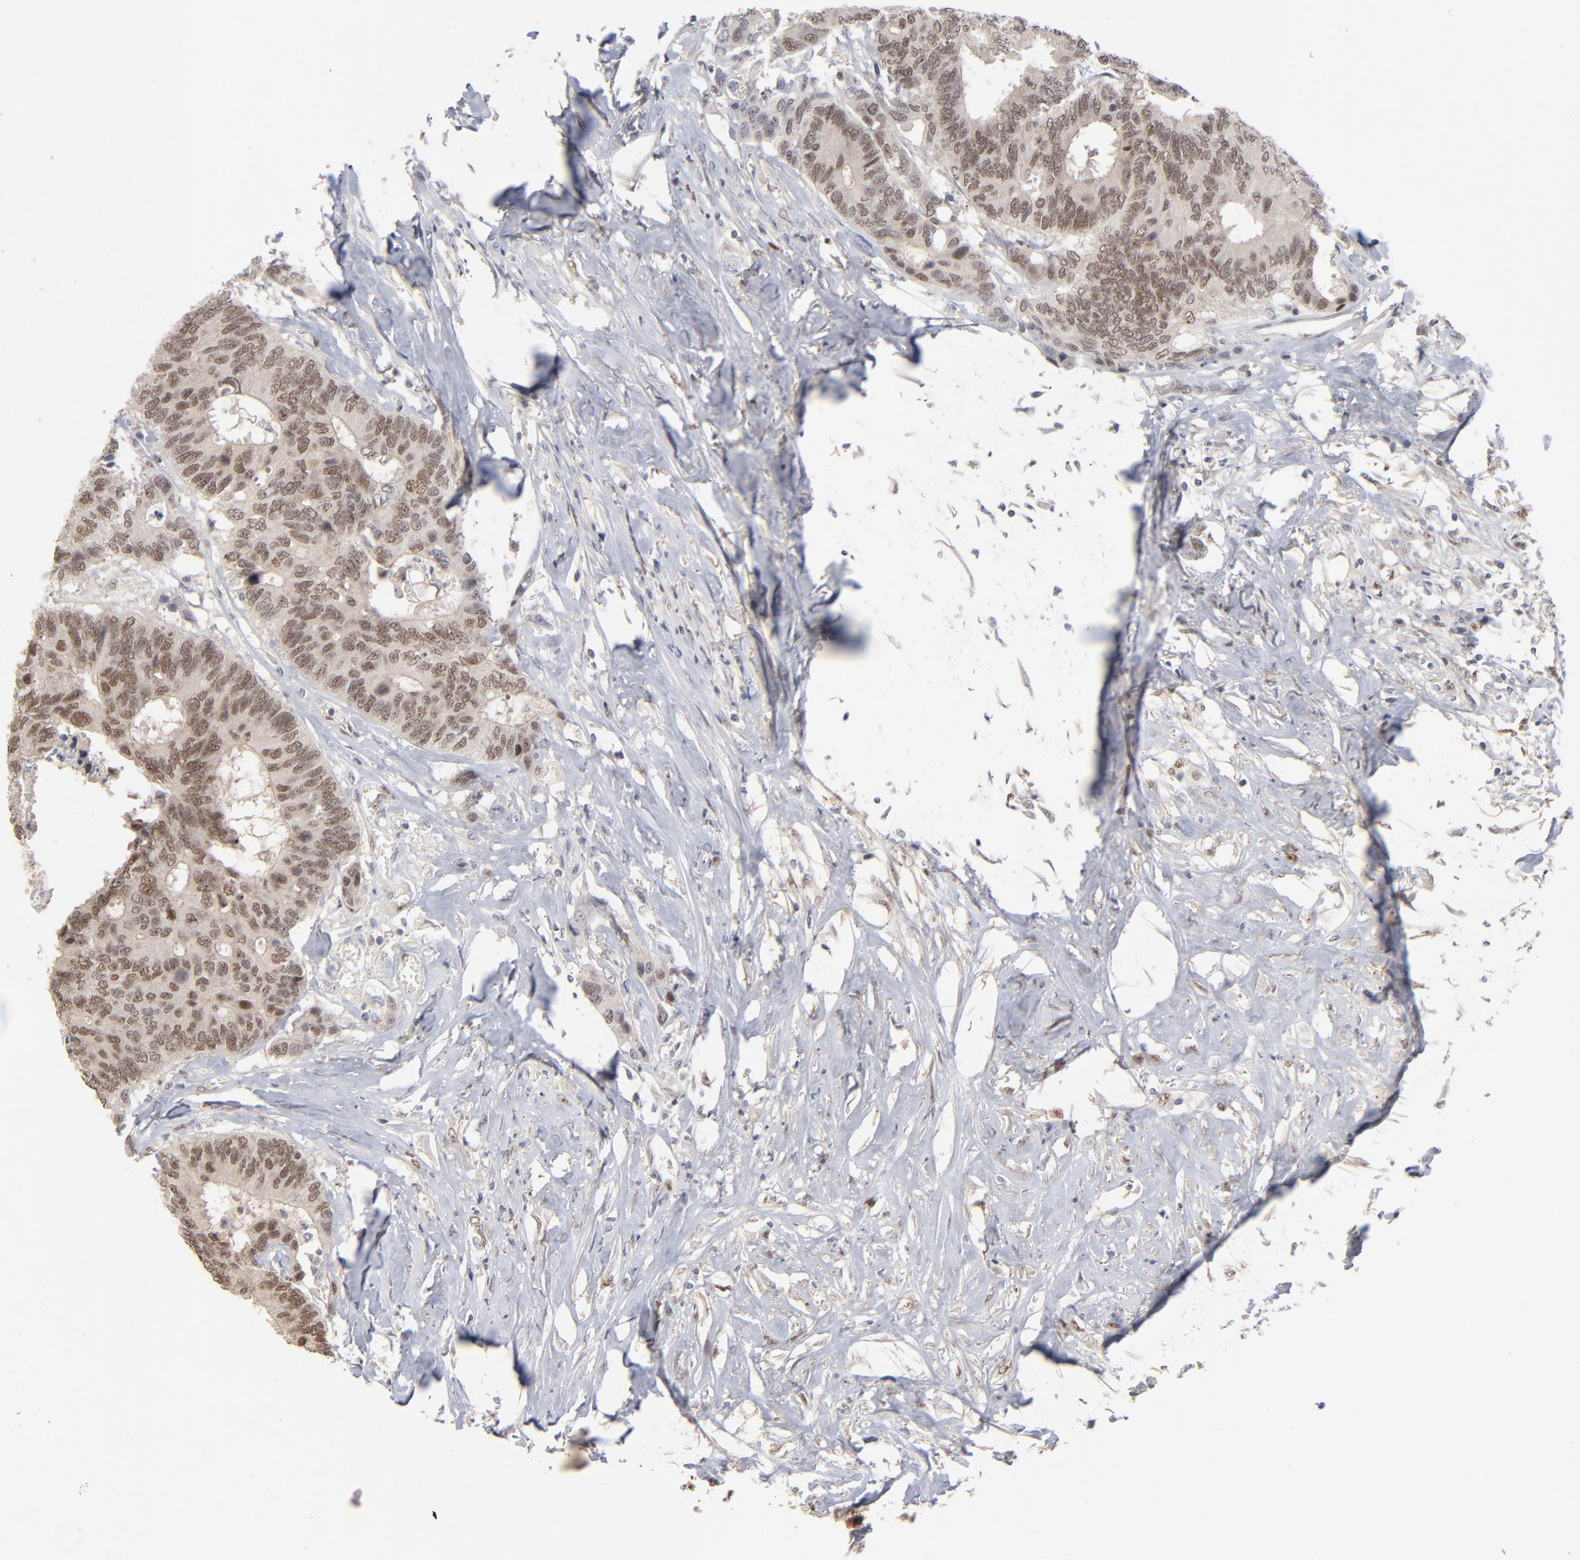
{"staining": {"intensity": "moderate", "quantity": ">75%", "location": "nuclear"}, "tissue": "colorectal cancer", "cell_type": "Tumor cells", "image_type": "cancer", "snomed": [{"axis": "morphology", "description": "Adenocarcinoma, NOS"}, {"axis": "topography", "description": "Rectum"}], "caption": "This histopathology image exhibits immunohistochemistry (IHC) staining of human colorectal cancer, with medium moderate nuclear expression in approximately >75% of tumor cells.", "gene": "NFIB", "patient": {"sex": "male", "age": 55}}